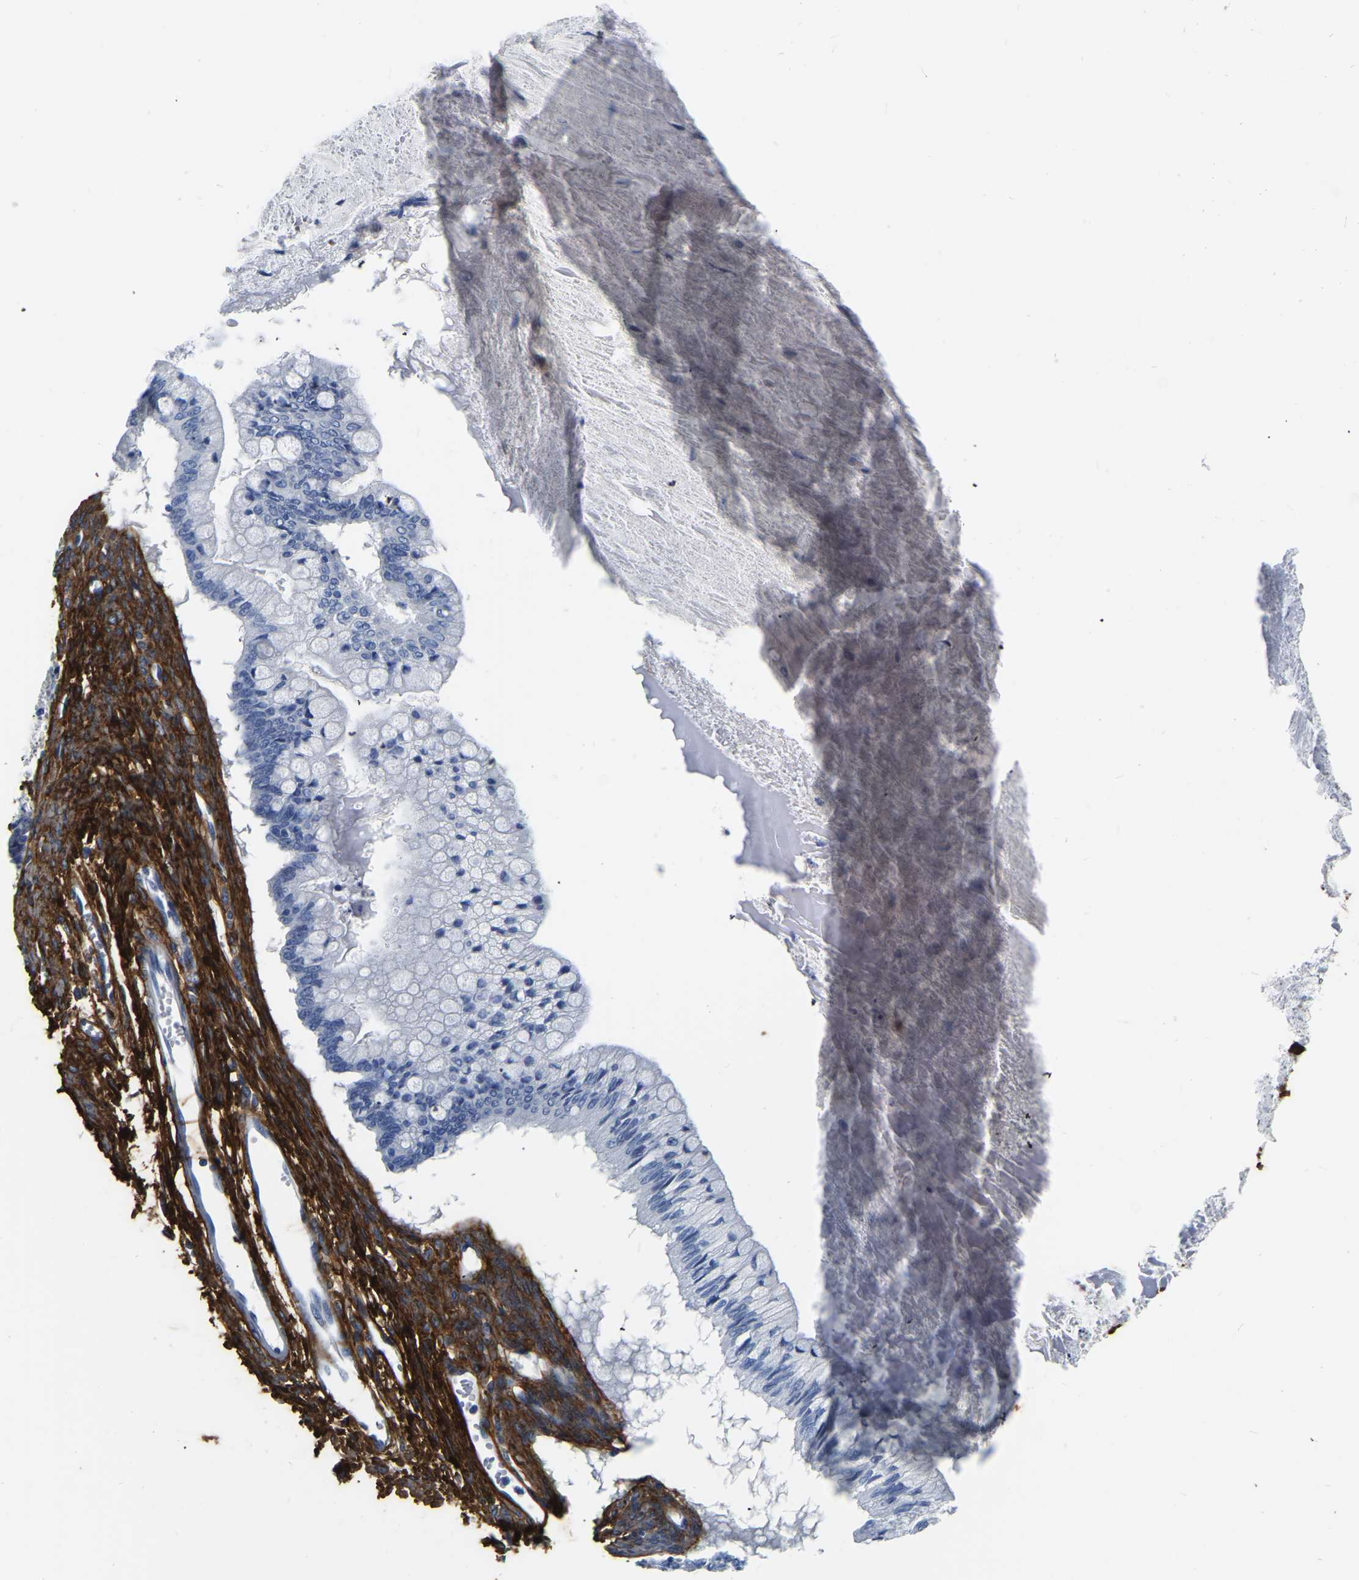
{"staining": {"intensity": "negative", "quantity": "none", "location": "none"}, "tissue": "ovarian cancer", "cell_type": "Tumor cells", "image_type": "cancer", "snomed": [{"axis": "morphology", "description": "Cystadenocarcinoma, mucinous, NOS"}, {"axis": "topography", "description": "Ovary"}], "caption": "DAB (3,3'-diaminobenzidine) immunohistochemical staining of human ovarian mucinous cystadenocarcinoma shows no significant positivity in tumor cells.", "gene": "COL6A1", "patient": {"sex": "female", "age": 57}}